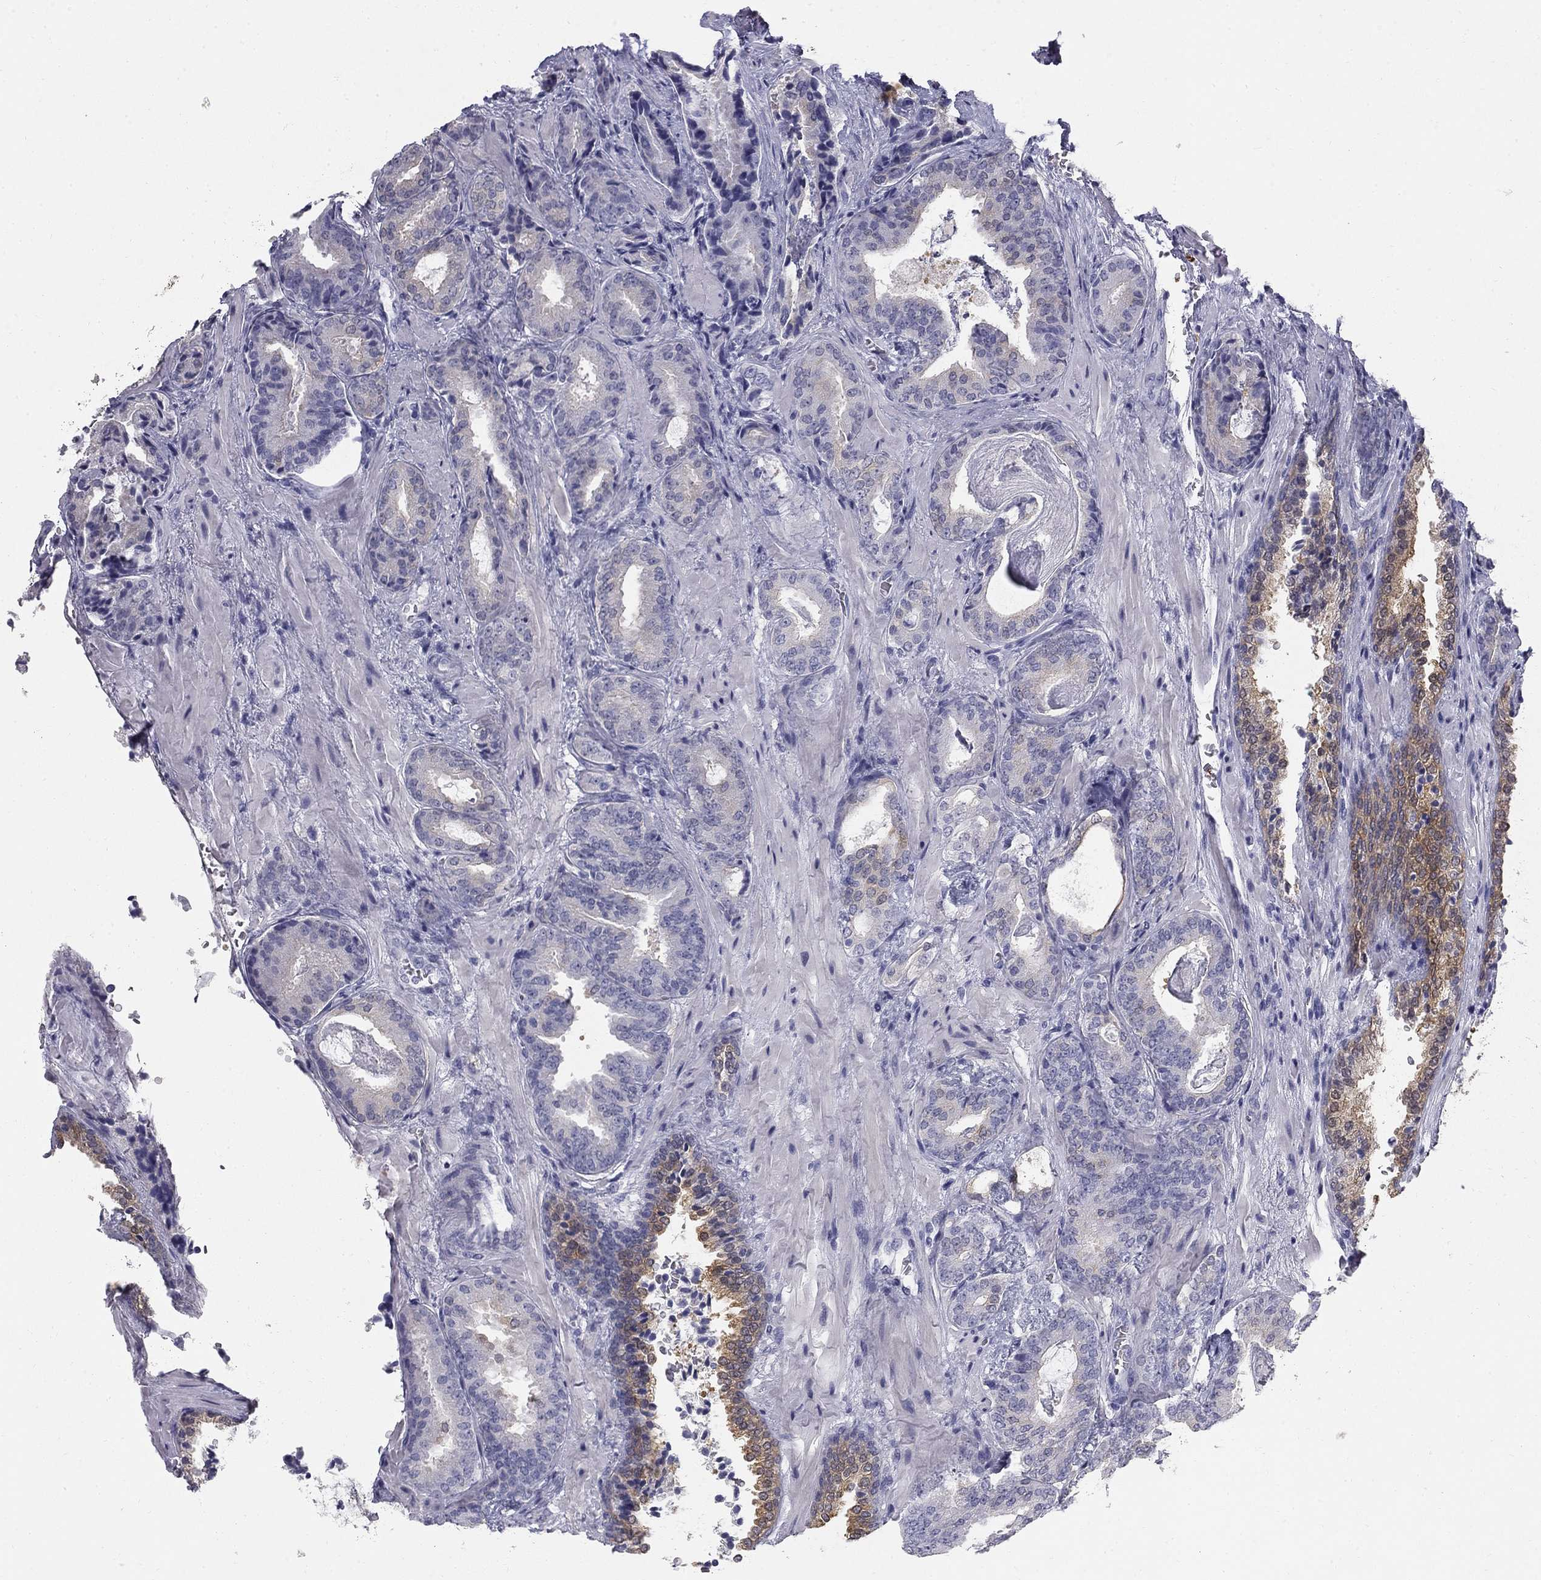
{"staining": {"intensity": "weak", "quantity": "<25%", "location": "cytoplasmic/membranous"}, "tissue": "prostate cancer", "cell_type": "Tumor cells", "image_type": "cancer", "snomed": [{"axis": "morphology", "description": "Adenocarcinoma, Low grade"}, {"axis": "topography", "description": "Prostate"}], "caption": "This is an immunohistochemistry histopathology image of human prostate adenocarcinoma (low-grade). There is no staining in tumor cells.", "gene": "SULT2B1", "patient": {"sex": "male", "age": 68}}